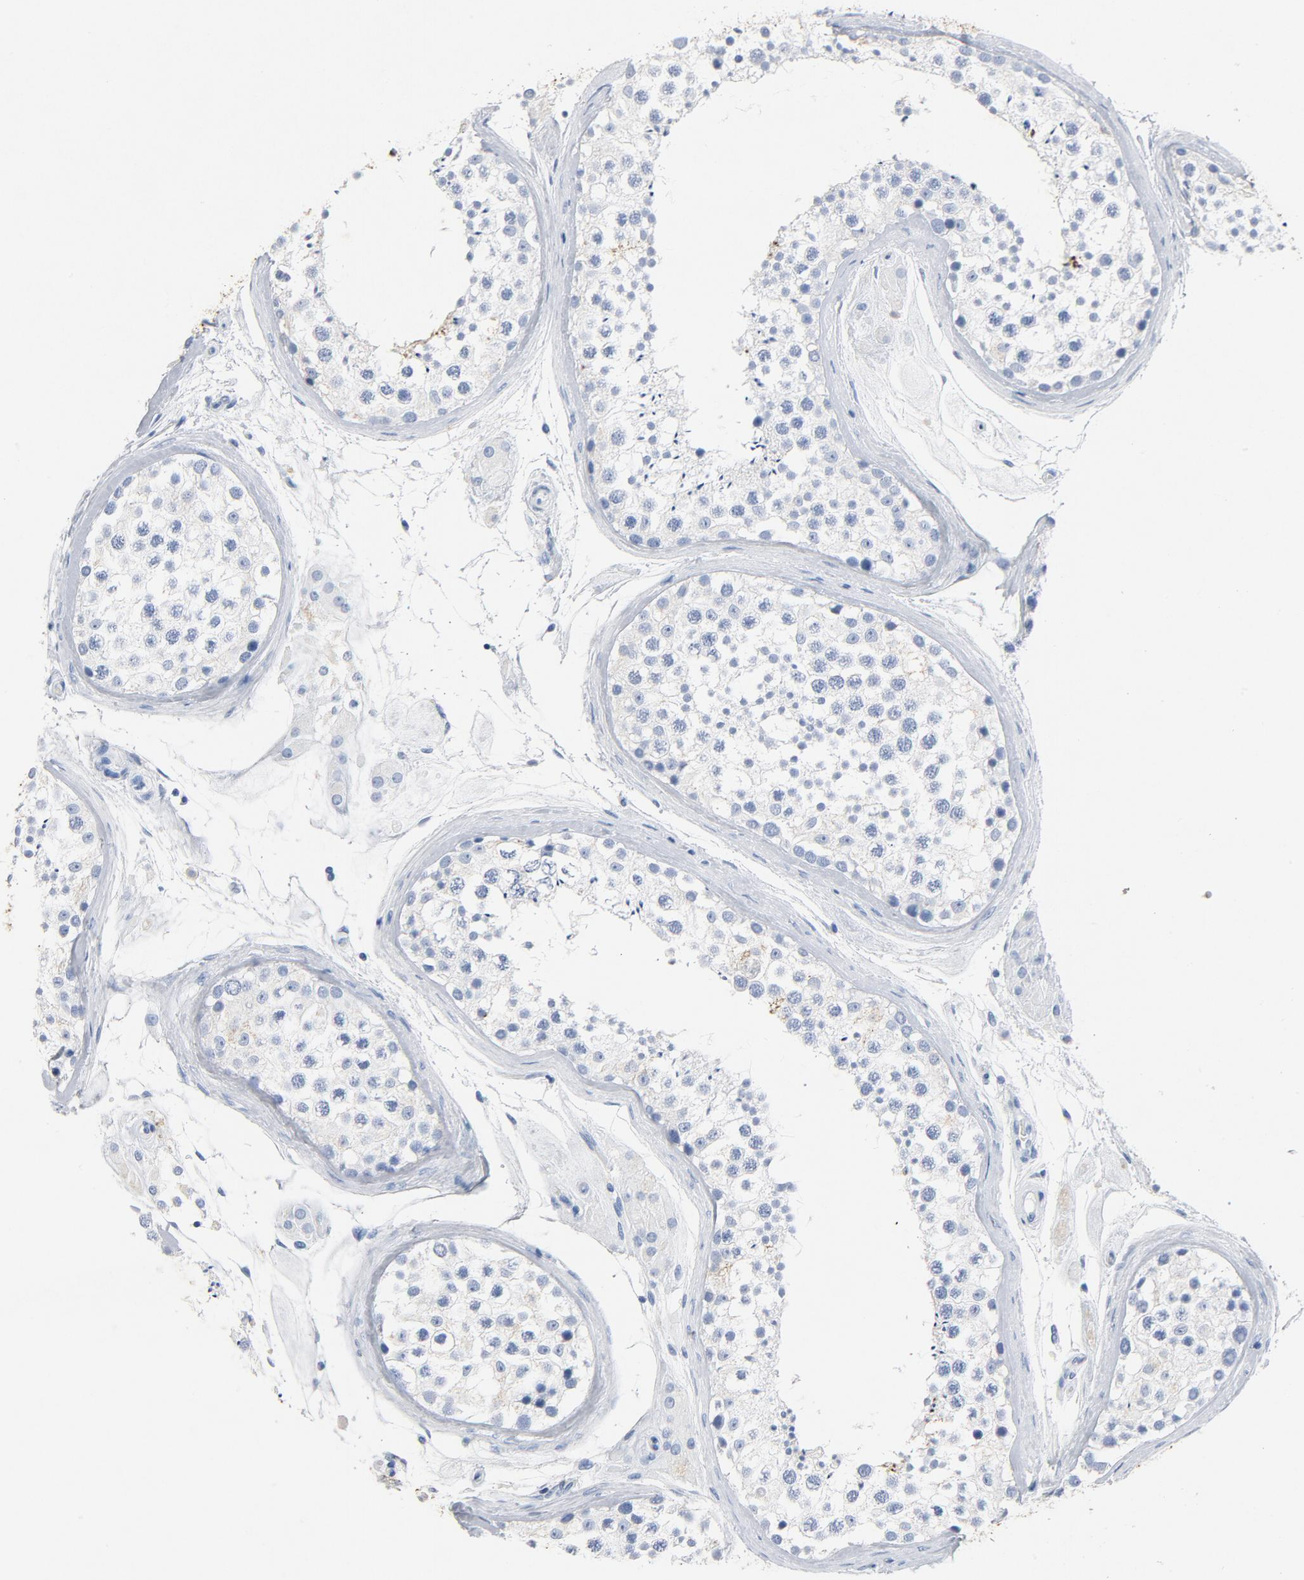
{"staining": {"intensity": "strong", "quantity": ">75%", "location": "cytoplasmic/membranous"}, "tissue": "testis", "cell_type": "Cells in seminiferous ducts", "image_type": "normal", "snomed": [{"axis": "morphology", "description": "Normal tissue, NOS"}, {"axis": "topography", "description": "Testis"}], "caption": "Immunohistochemical staining of unremarkable testis shows high levels of strong cytoplasmic/membranous positivity in approximately >75% of cells in seminiferous ducts.", "gene": "PTPRB", "patient": {"sex": "male", "age": 46}}